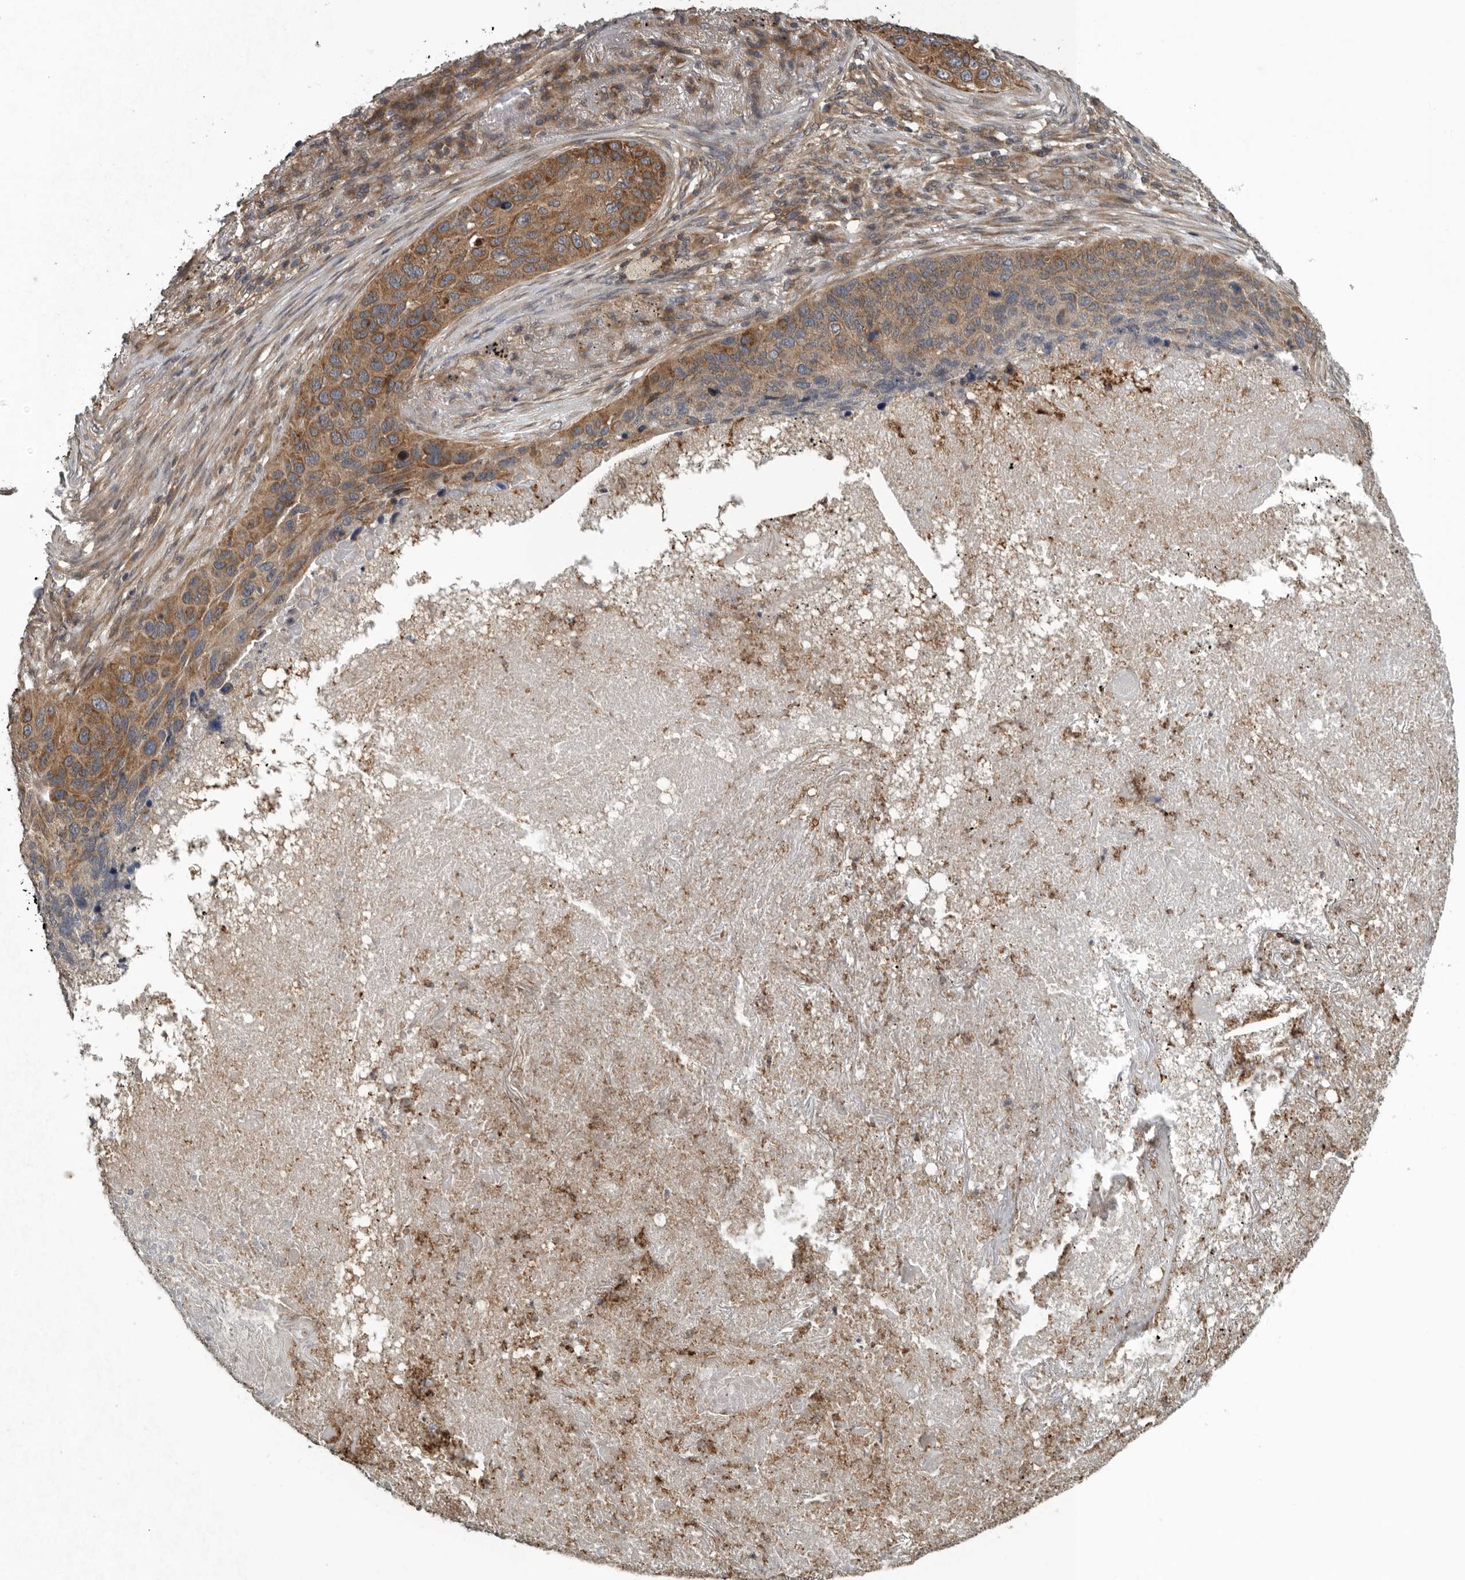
{"staining": {"intensity": "strong", "quantity": ">75%", "location": "cytoplasmic/membranous"}, "tissue": "lung cancer", "cell_type": "Tumor cells", "image_type": "cancer", "snomed": [{"axis": "morphology", "description": "Squamous cell carcinoma, NOS"}, {"axis": "topography", "description": "Lung"}], "caption": "DAB (3,3'-diaminobenzidine) immunohistochemical staining of human squamous cell carcinoma (lung) shows strong cytoplasmic/membranous protein positivity in approximately >75% of tumor cells.", "gene": "AMFR", "patient": {"sex": "female", "age": 63}}